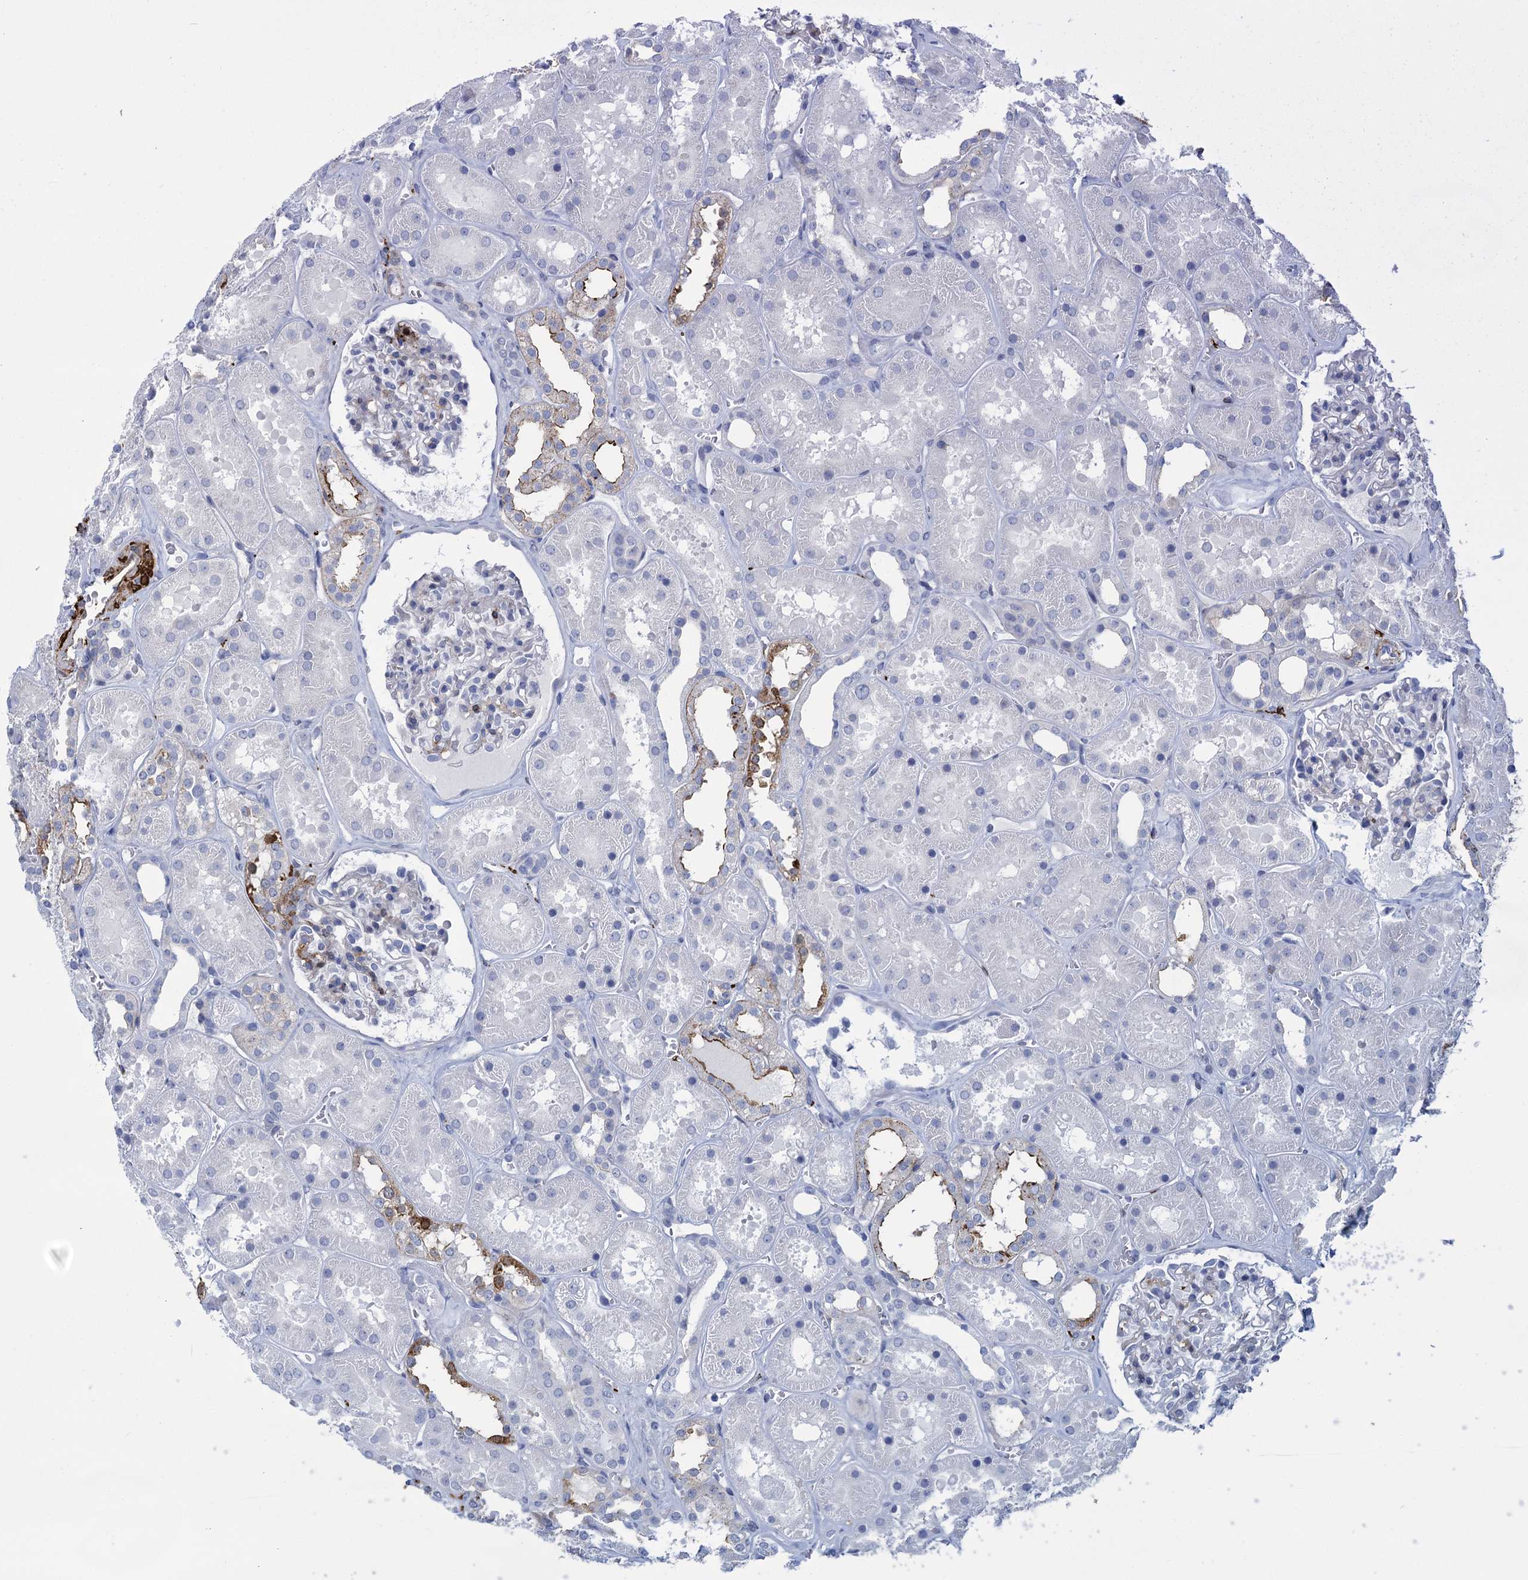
{"staining": {"intensity": "weak", "quantity": "<25%", "location": "cytoplasmic/membranous"}, "tissue": "kidney", "cell_type": "Cells in glomeruli", "image_type": "normal", "snomed": [{"axis": "morphology", "description": "Normal tissue, NOS"}, {"axis": "topography", "description": "Kidney"}], "caption": "Immunohistochemistry micrograph of benign kidney: kidney stained with DAB (3,3'-diaminobenzidine) demonstrates no significant protein positivity in cells in glomeruli. (Stains: DAB (3,3'-diaminobenzidine) immunohistochemistry (IHC) with hematoxylin counter stain, Microscopy: brightfield microscopy at high magnification).", "gene": "SNCG", "patient": {"sex": "female", "age": 41}}